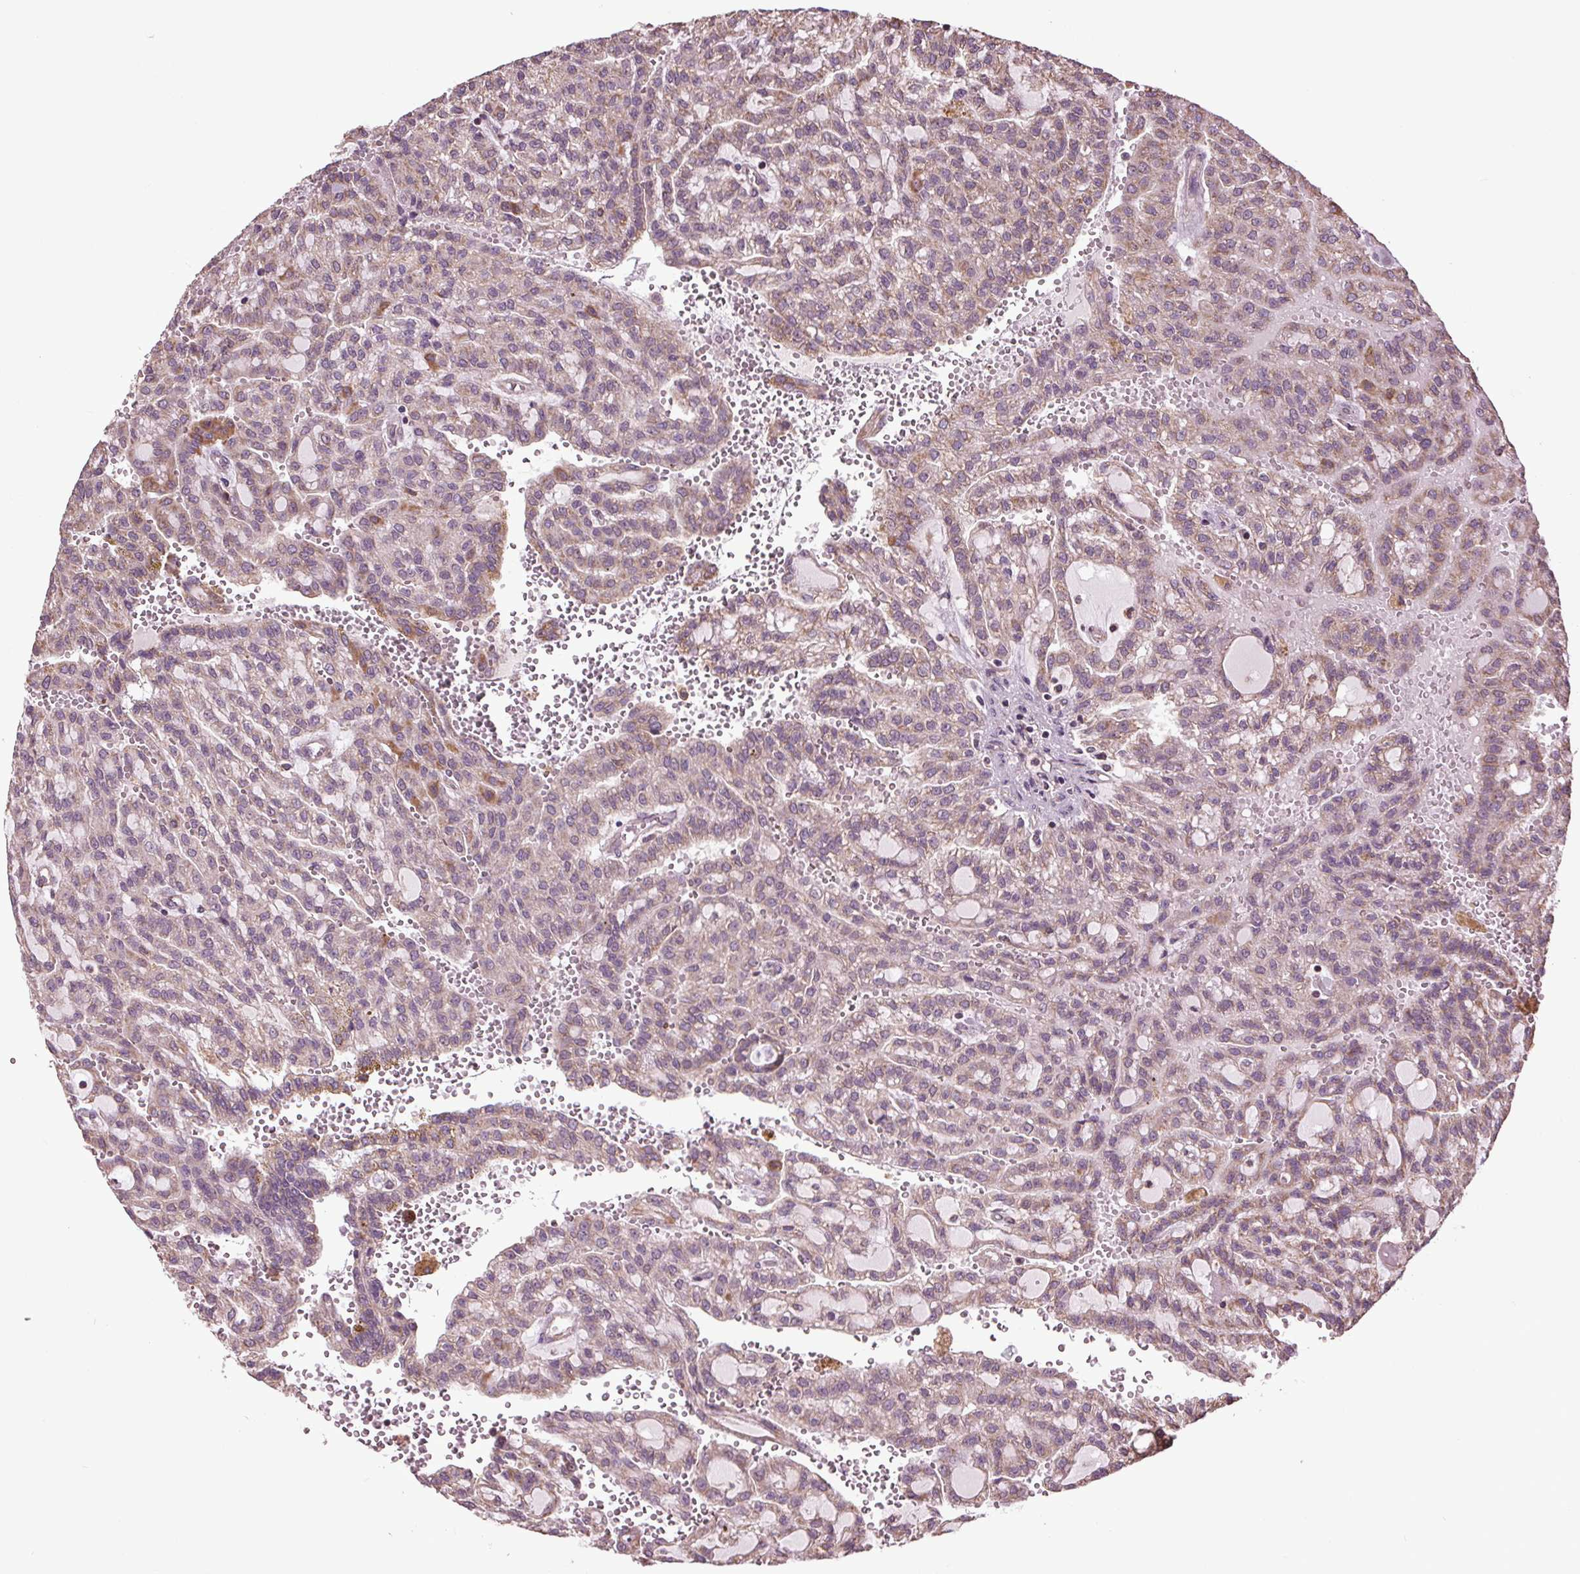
{"staining": {"intensity": "weak", "quantity": "<25%", "location": "cytoplasmic/membranous"}, "tissue": "renal cancer", "cell_type": "Tumor cells", "image_type": "cancer", "snomed": [{"axis": "morphology", "description": "Adenocarcinoma, NOS"}, {"axis": "topography", "description": "Kidney"}], "caption": "This is an immunohistochemistry photomicrograph of human adenocarcinoma (renal). There is no staining in tumor cells.", "gene": "RNPEP", "patient": {"sex": "male", "age": 63}}